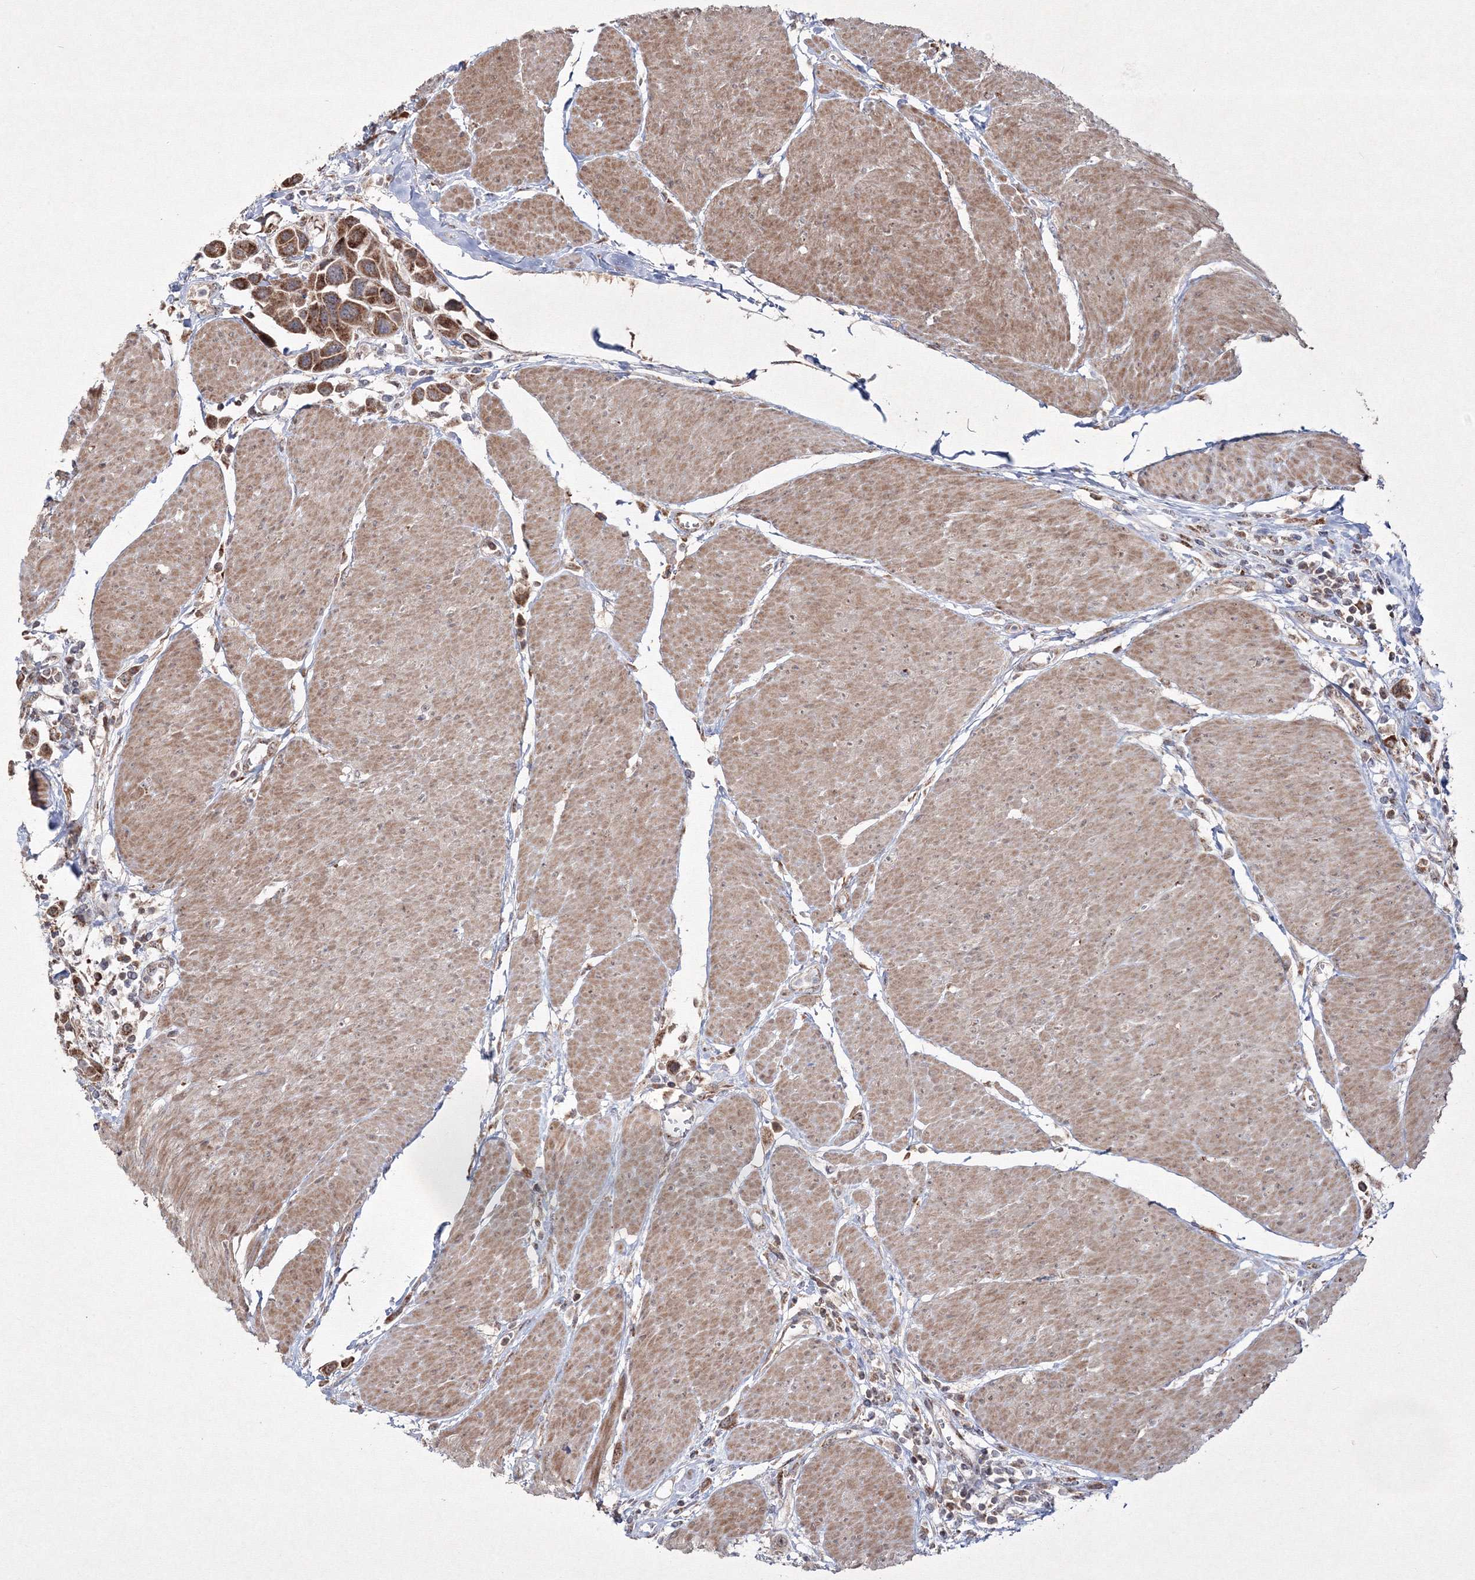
{"staining": {"intensity": "moderate", "quantity": ">75%", "location": "cytoplasmic/membranous"}, "tissue": "urothelial cancer", "cell_type": "Tumor cells", "image_type": "cancer", "snomed": [{"axis": "morphology", "description": "Urothelial carcinoma, High grade"}, {"axis": "topography", "description": "Urinary bladder"}], "caption": "The immunohistochemical stain shows moderate cytoplasmic/membranous positivity in tumor cells of high-grade urothelial carcinoma tissue.", "gene": "PEX13", "patient": {"sex": "male", "age": 50}}